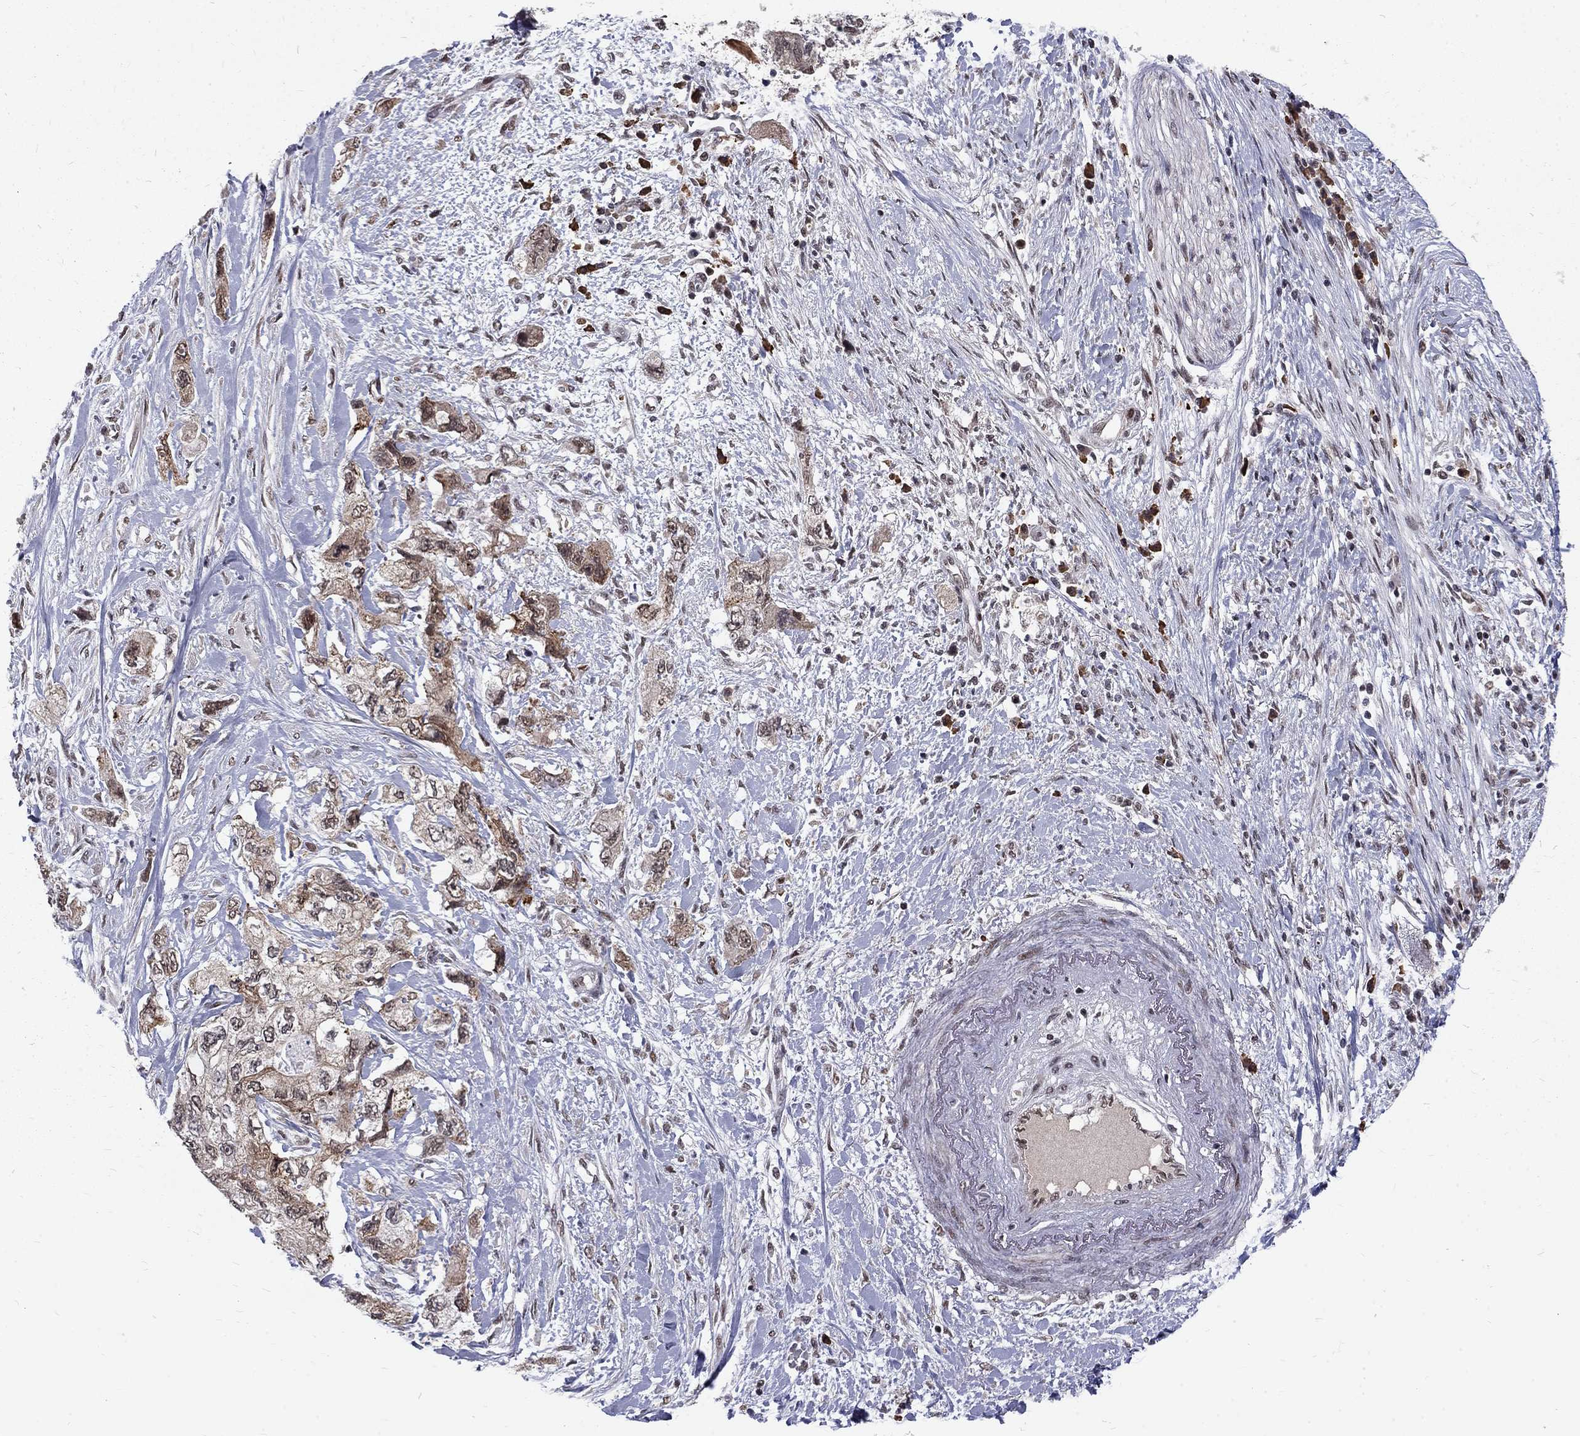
{"staining": {"intensity": "weak", "quantity": "25%-75%", "location": "cytoplasmic/membranous"}, "tissue": "pancreatic cancer", "cell_type": "Tumor cells", "image_type": "cancer", "snomed": [{"axis": "morphology", "description": "Adenocarcinoma, NOS"}, {"axis": "topography", "description": "Pancreas"}], "caption": "Adenocarcinoma (pancreatic) was stained to show a protein in brown. There is low levels of weak cytoplasmic/membranous positivity in about 25%-75% of tumor cells. (Brightfield microscopy of DAB IHC at high magnification).", "gene": "TCEAL1", "patient": {"sex": "female", "age": 73}}